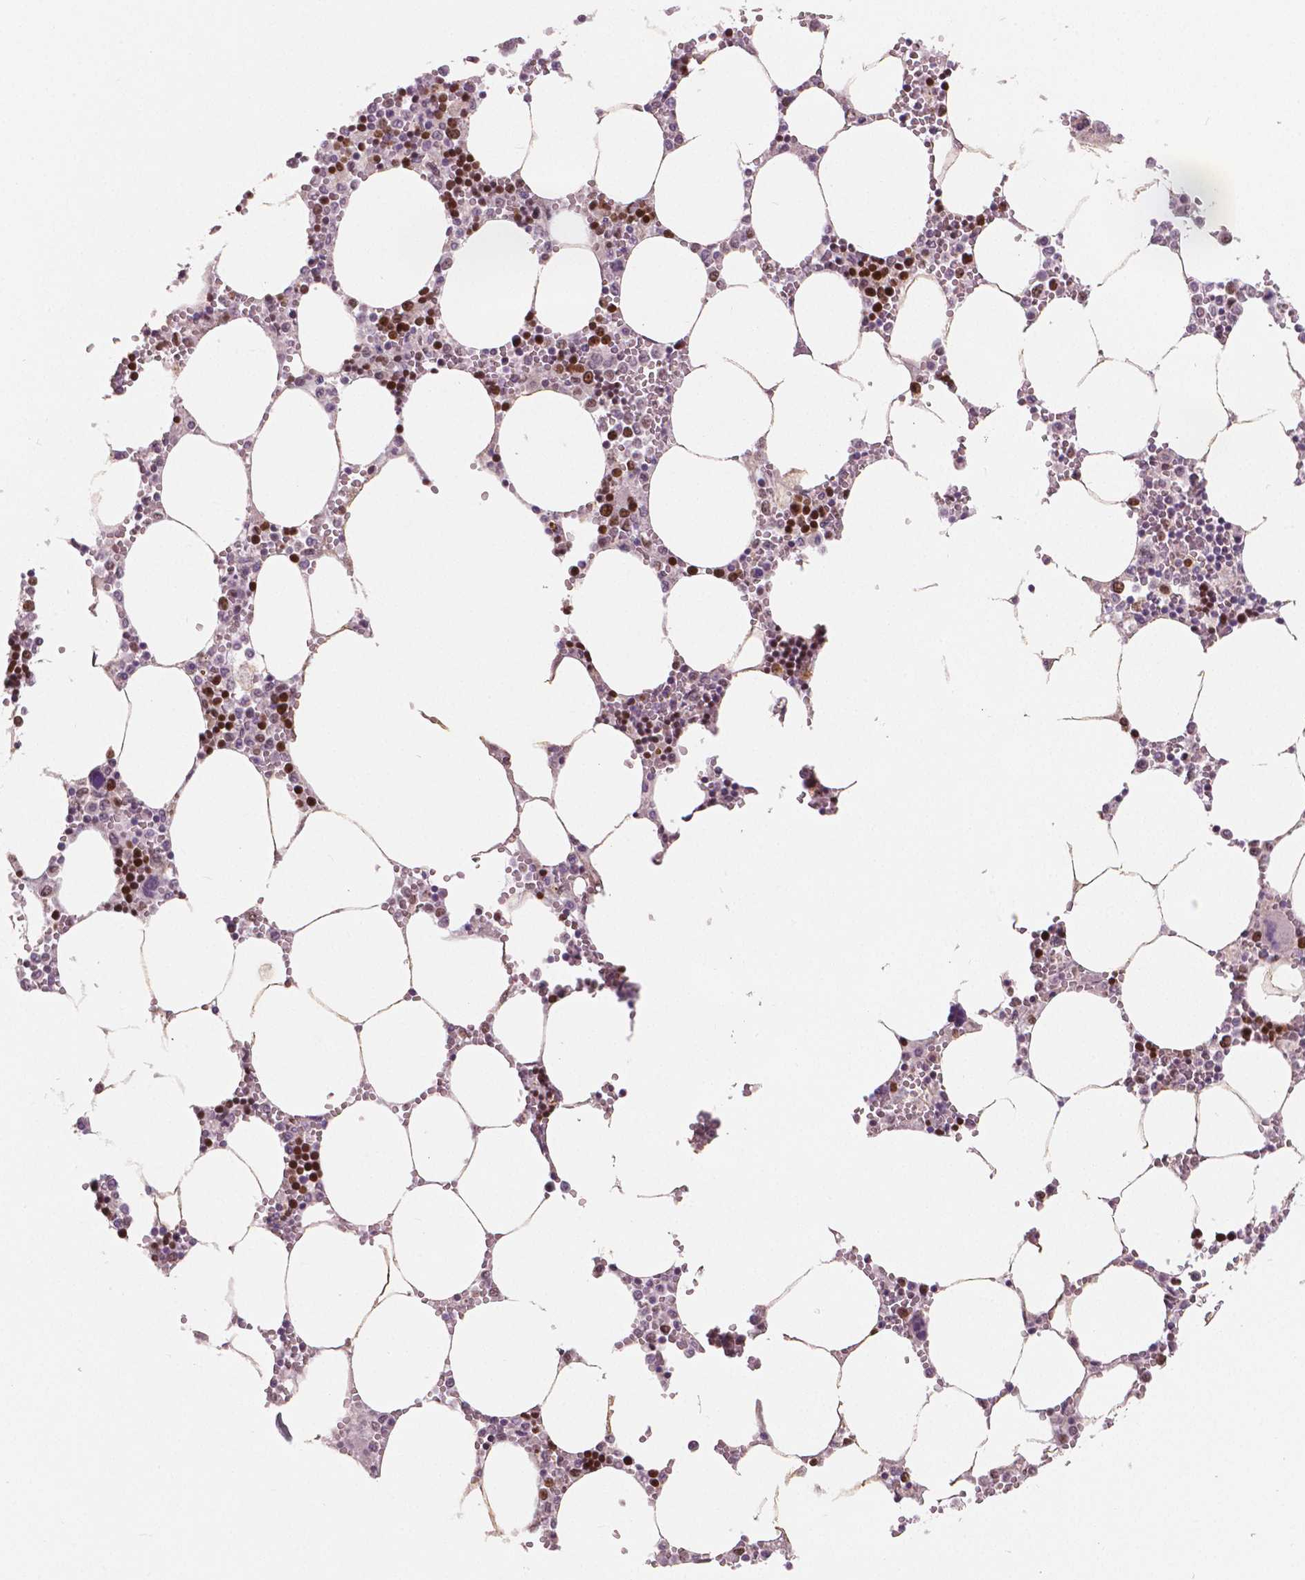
{"staining": {"intensity": "strong", "quantity": "<25%", "location": "nuclear"}, "tissue": "bone marrow", "cell_type": "Hematopoietic cells", "image_type": "normal", "snomed": [{"axis": "morphology", "description": "Normal tissue, NOS"}, {"axis": "topography", "description": "Bone marrow"}], "caption": "DAB immunohistochemical staining of unremarkable bone marrow reveals strong nuclear protein staining in about <25% of hematopoietic cells.", "gene": "NSD2", "patient": {"sex": "male", "age": 54}}